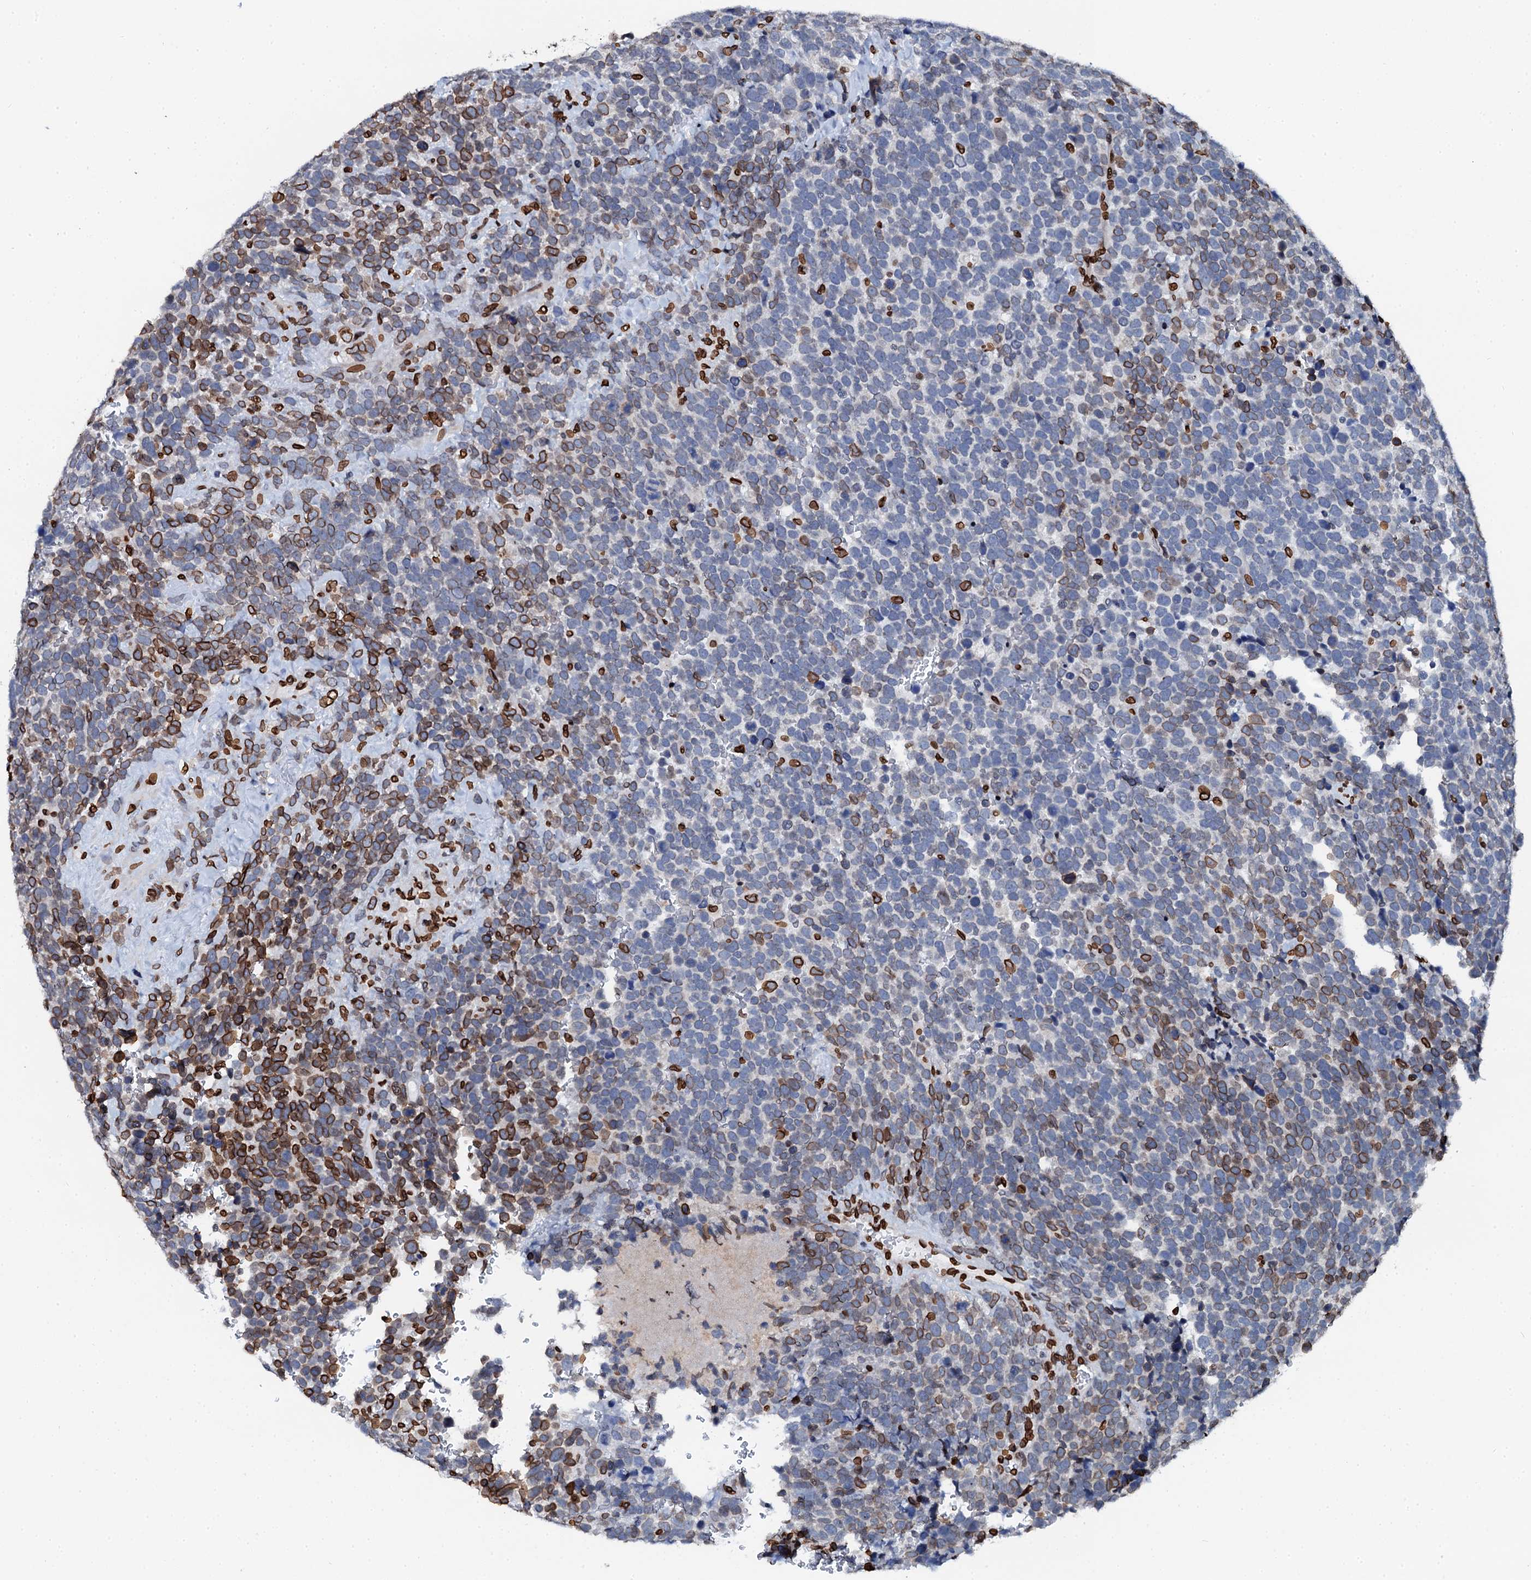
{"staining": {"intensity": "moderate", "quantity": "25%-75%", "location": "cytoplasmic/membranous,nuclear"}, "tissue": "urothelial cancer", "cell_type": "Tumor cells", "image_type": "cancer", "snomed": [{"axis": "morphology", "description": "Urothelial carcinoma, High grade"}, {"axis": "topography", "description": "Urinary bladder"}], "caption": "Tumor cells reveal medium levels of moderate cytoplasmic/membranous and nuclear staining in about 25%-75% of cells in urothelial cancer.", "gene": "KATNAL2", "patient": {"sex": "female", "age": 82}}